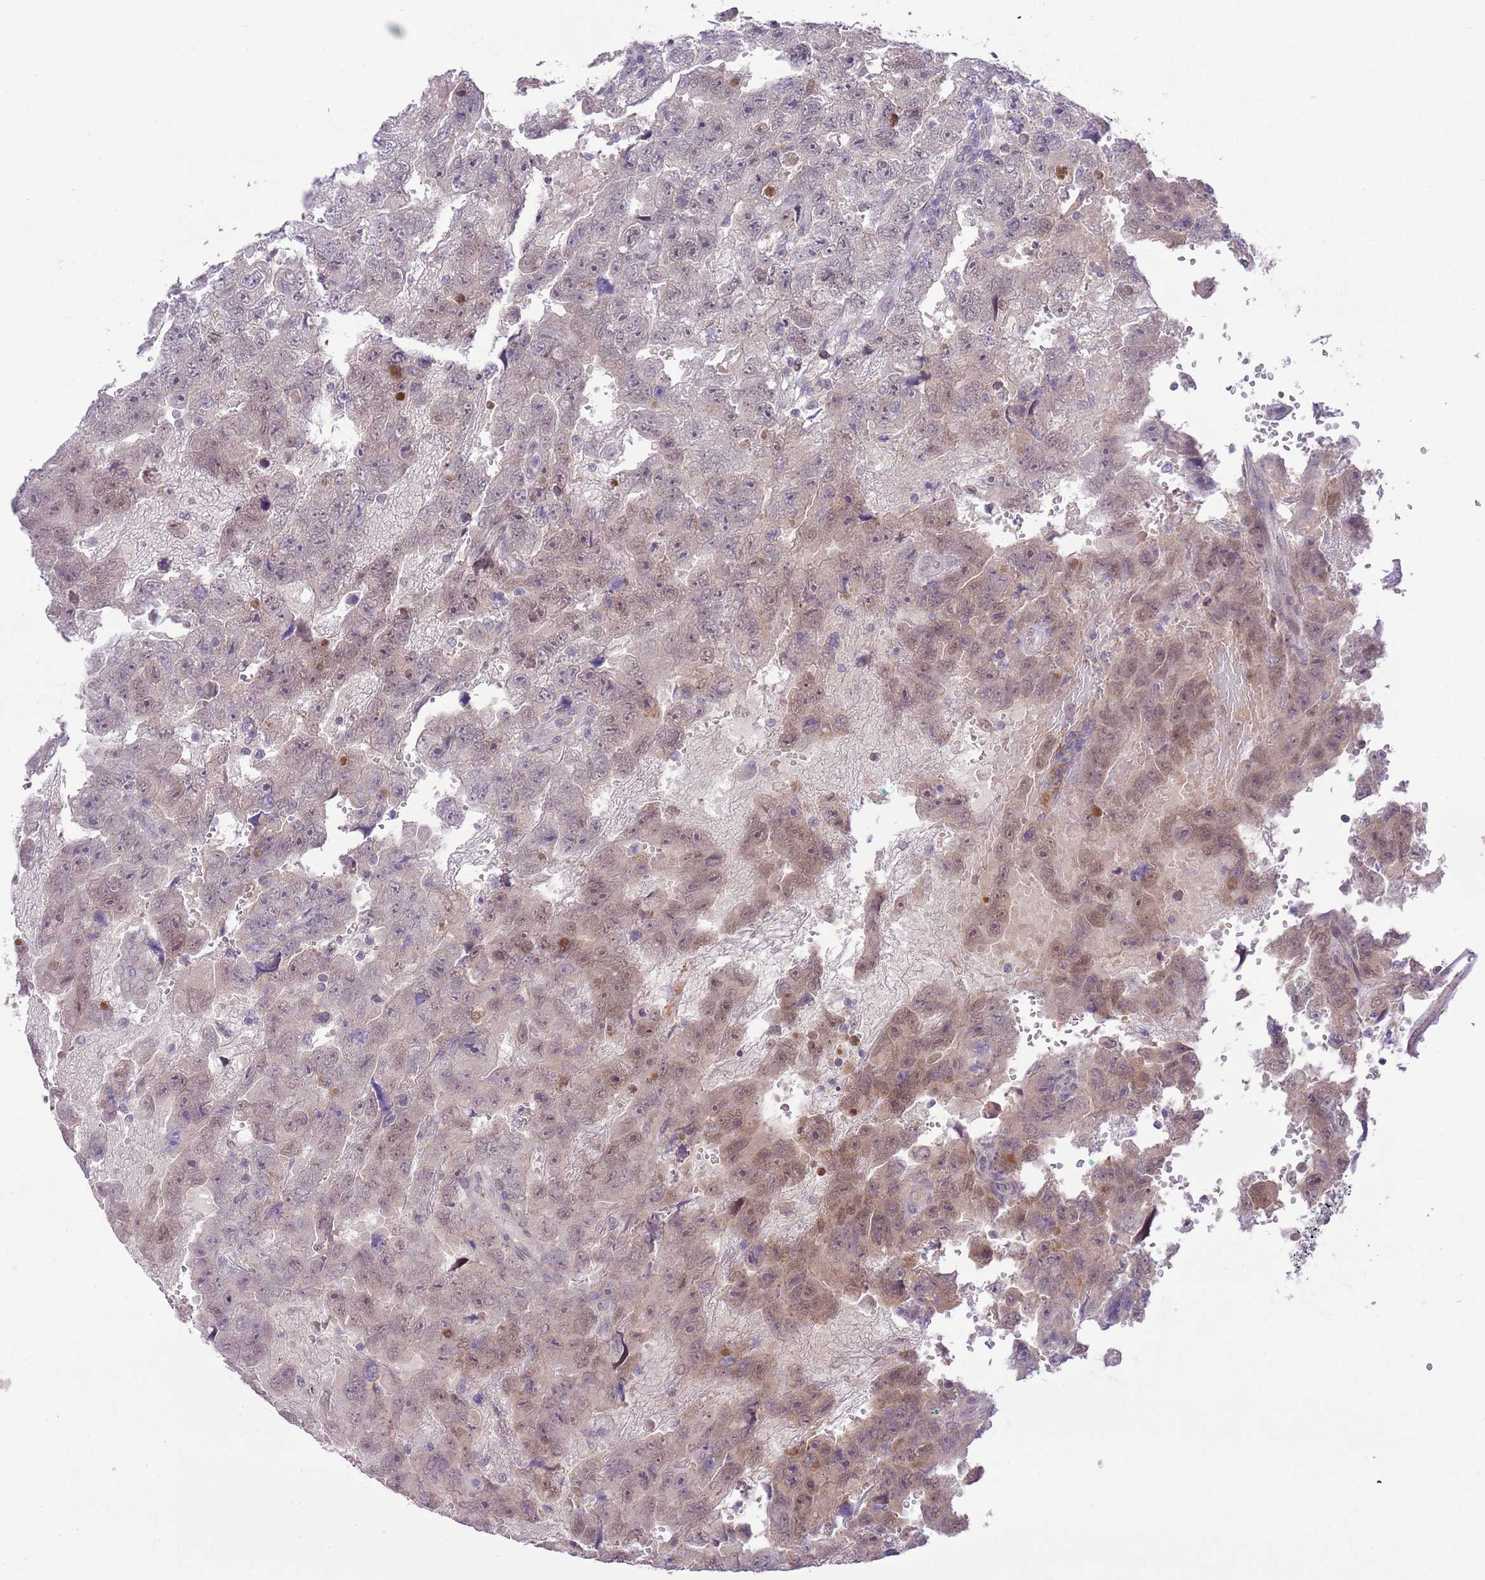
{"staining": {"intensity": "moderate", "quantity": "<25%", "location": "nuclear"}, "tissue": "testis cancer", "cell_type": "Tumor cells", "image_type": "cancer", "snomed": [{"axis": "morphology", "description": "Carcinoma, Embryonal, NOS"}, {"axis": "topography", "description": "Testis"}], "caption": "High-power microscopy captured an IHC image of testis cancer (embryonal carcinoma), revealing moderate nuclear staining in approximately <25% of tumor cells.", "gene": "GALK2", "patient": {"sex": "male", "age": 45}}